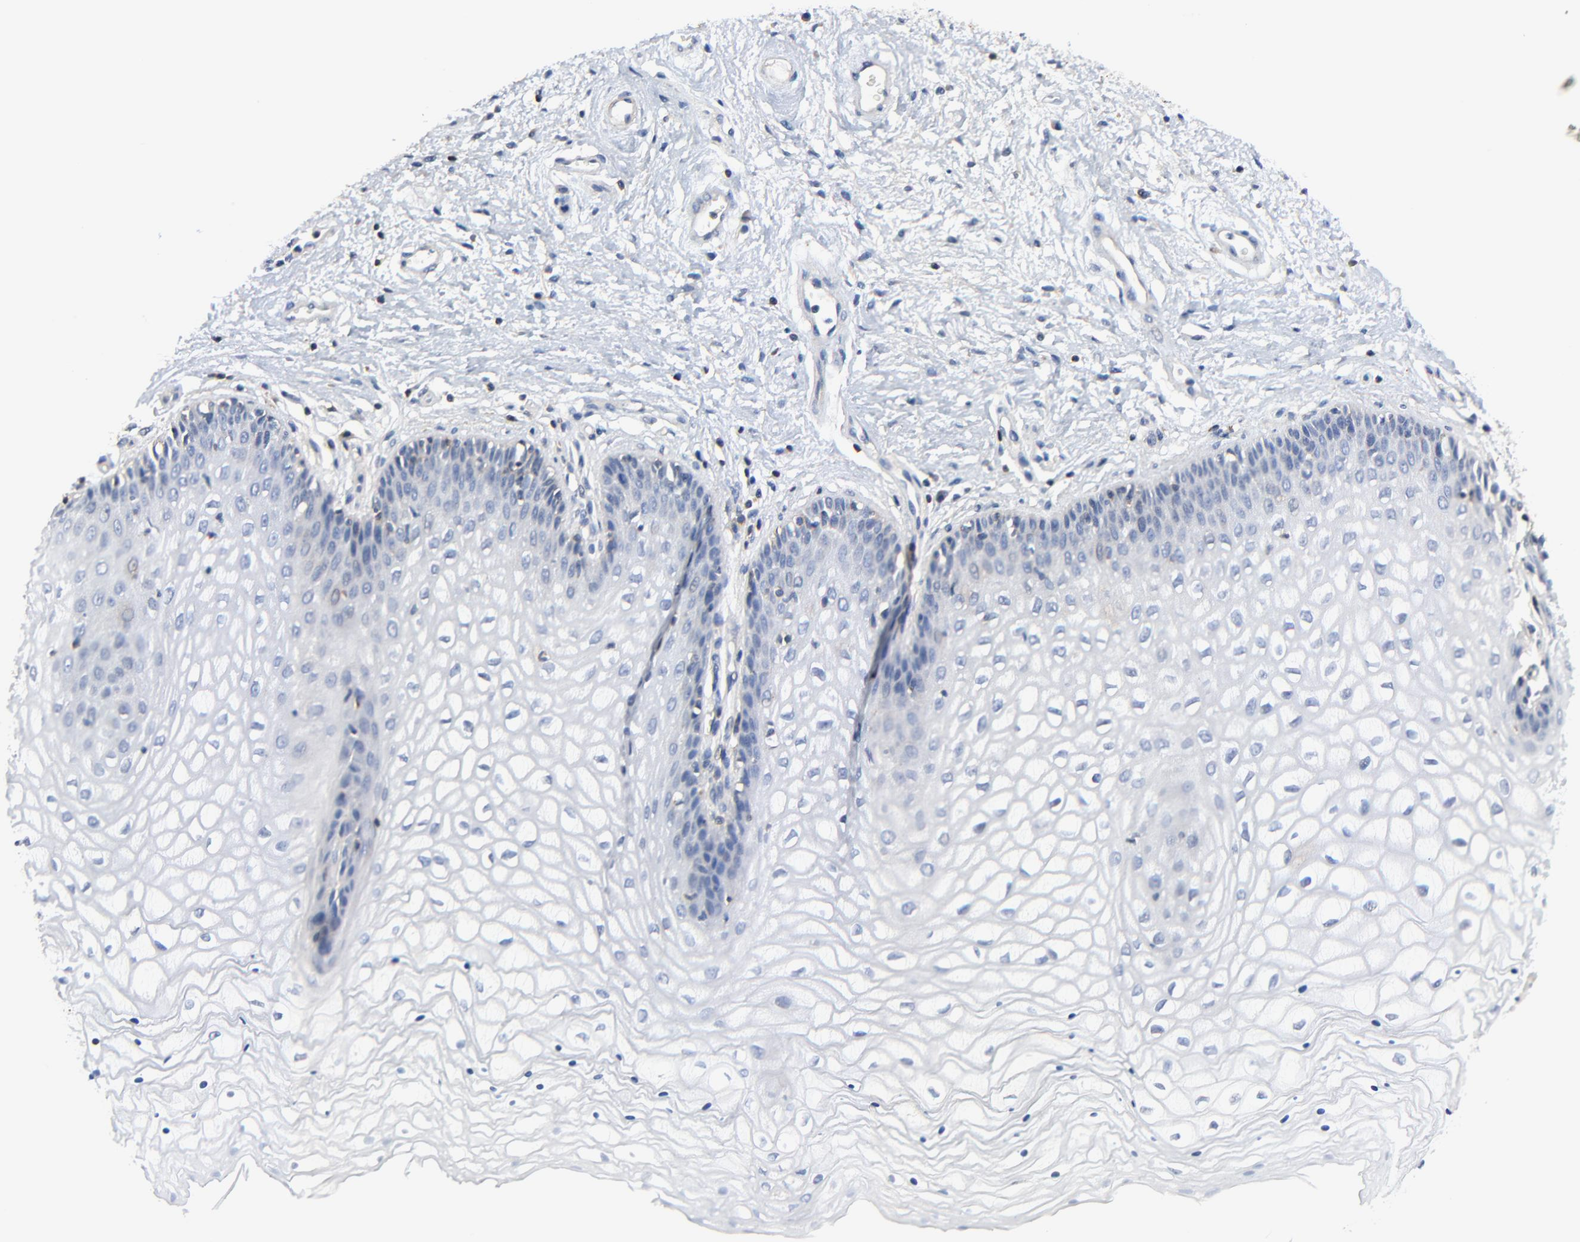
{"staining": {"intensity": "negative", "quantity": "none", "location": "none"}, "tissue": "vagina", "cell_type": "Squamous epithelial cells", "image_type": "normal", "snomed": [{"axis": "morphology", "description": "Normal tissue, NOS"}, {"axis": "topography", "description": "Vagina"}], "caption": "Immunohistochemistry of unremarkable human vagina demonstrates no staining in squamous epithelial cells. (Stains: DAB (3,3'-diaminobenzidine) IHC with hematoxylin counter stain, Microscopy: brightfield microscopy at high magnification).", "gene": "SKAP1", "patient": {"sex": "female", "age": 34}}